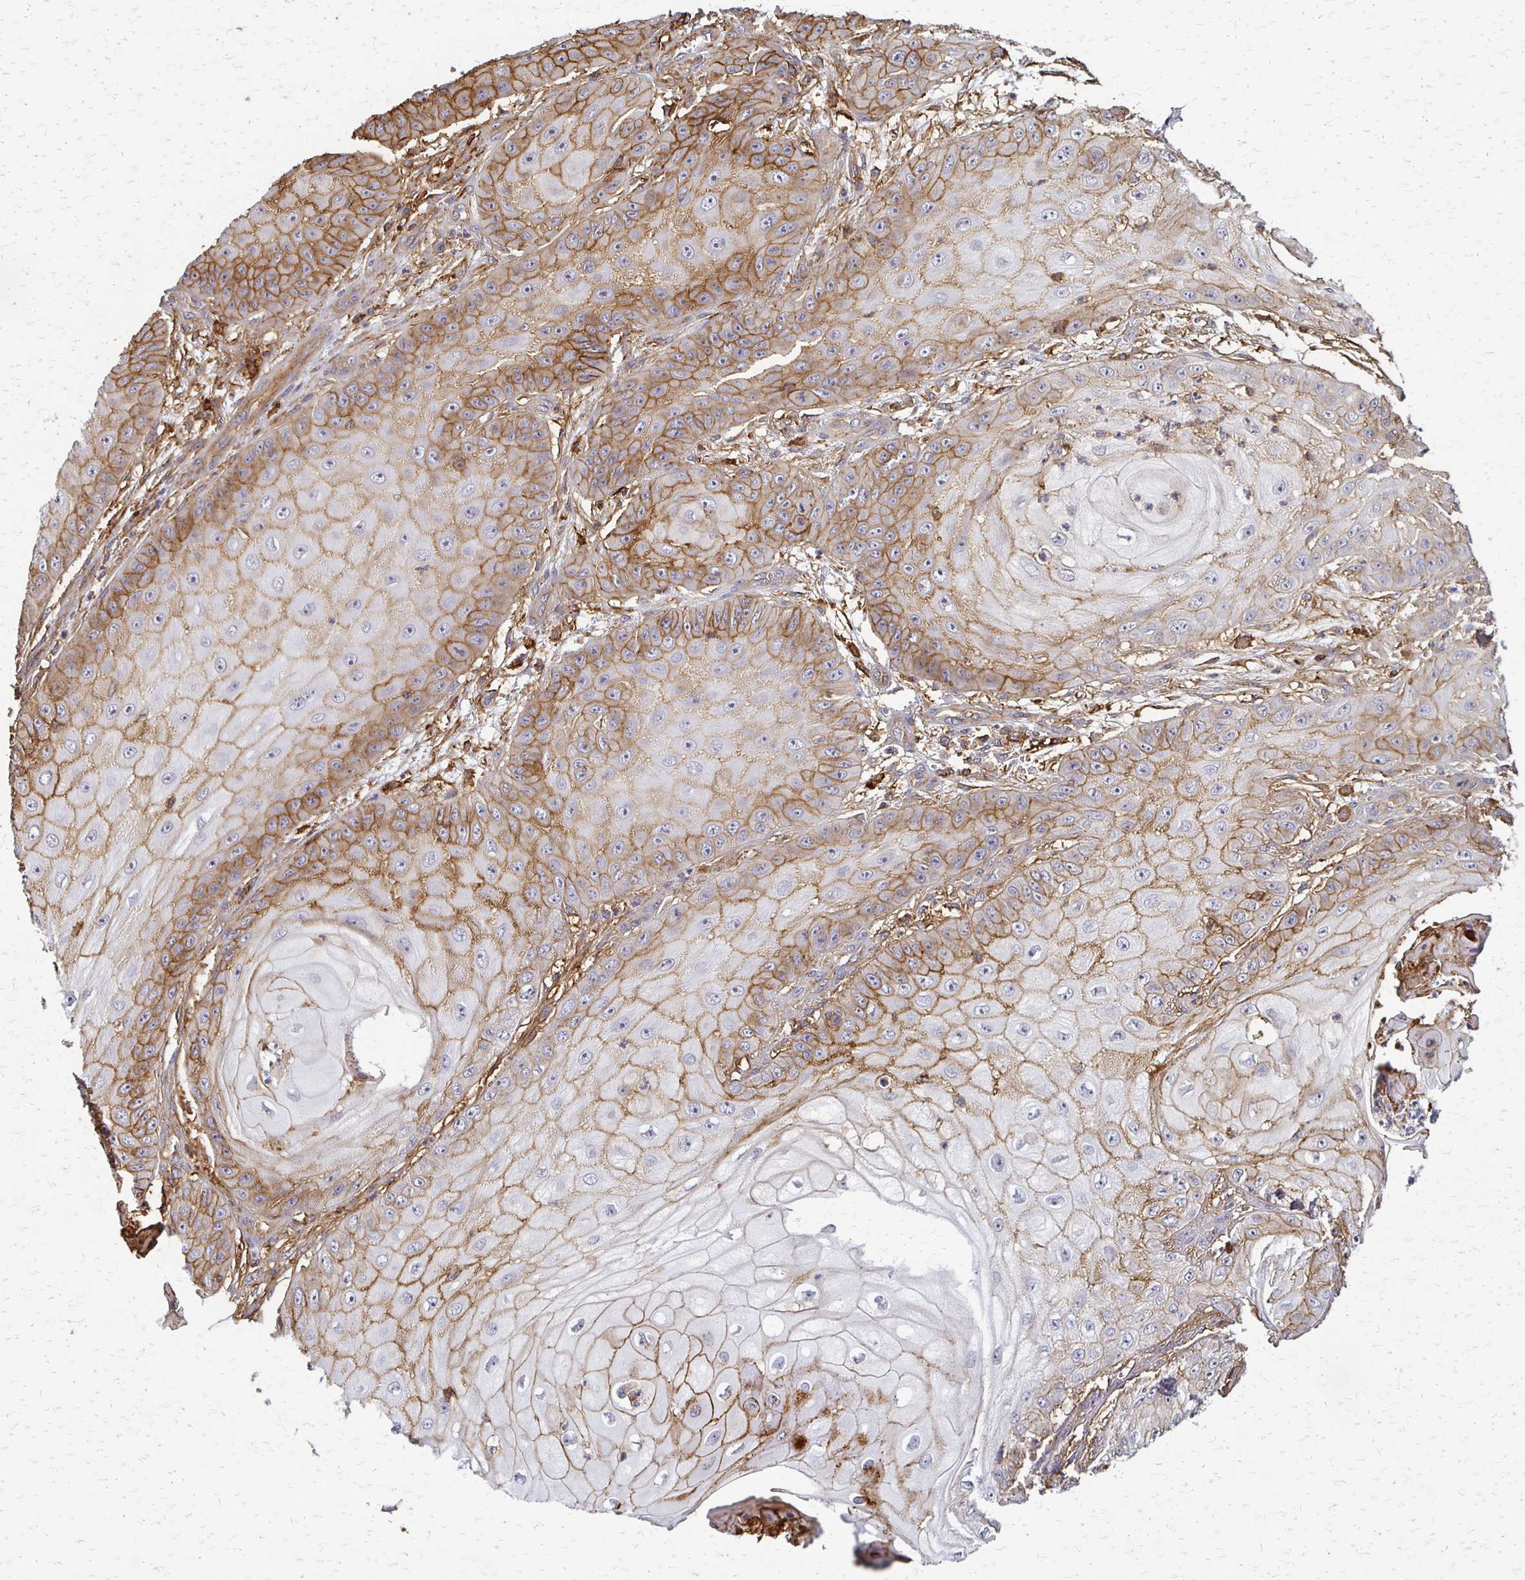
{"staining": {"intensity": "moderate", "quantity": "25%-75%", "location": "cytoplasmic/membranous"}, "tissue": "skin cancer", "cell_type": "Tumor cells", "image_type": "cancer", "snomed": [{"axis": "morphology", "description": "Squamous cell carcinoma, NOS"}, {"axis": "topography", "description": "Skin"}], "caption": "Skin cancer was stained to show a protein in brown. There is medium levels of moderate cytoplasmic/membranous positivity in approximately 25%-75% of tumor cells.", "gene": "SLC9A9", "patient": {"sex": "male", "age": 70}}